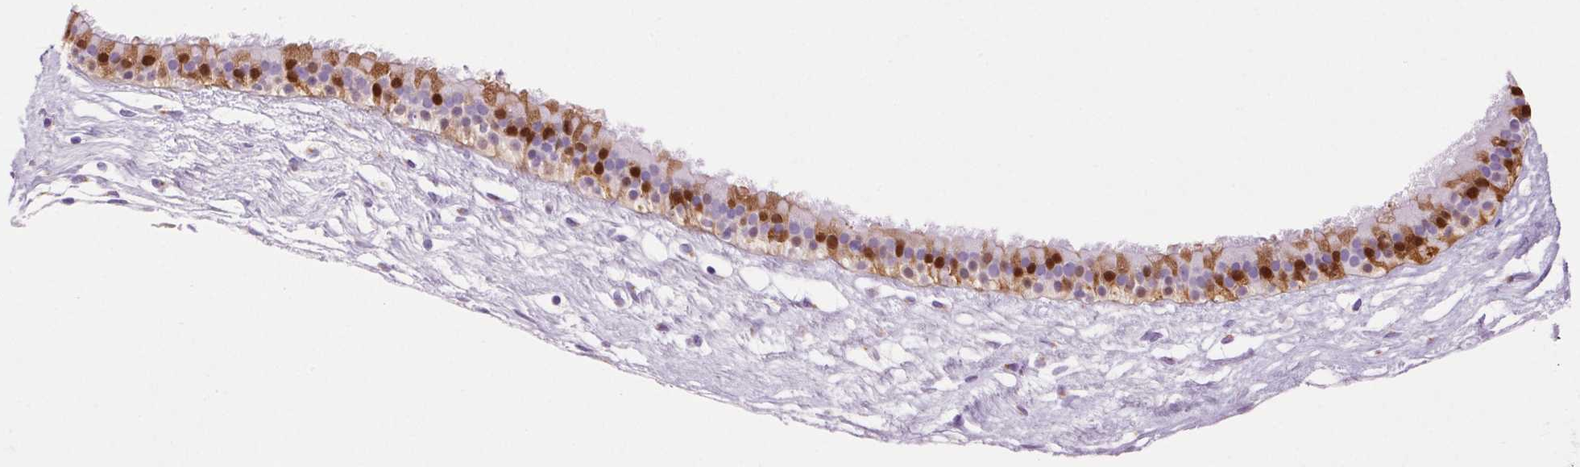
{"staining": {"intensity": "strong", "quantity": "25%-75%", "location": "cytoplasmic/membranous,nuclear"}, "tissue": "nasopharynx", "cell_type": "Respiratory epithelial cells", "image_type": "normal", "snomed": [{"axis": "morphology", "description": "Normal tissue, NOS"}, {"axis": "topography", "description": "Nasopharynx"}], "caption": "IHC histopathology image of unremarkable nasopharynx stained for a protein (brown), which demonstrates high levels of strong cytoplasmic/membranous,nuclear expression in approximately 25%-75% of respiratory epithelial cells.", "gene": "SERPINB3", "patient": {"sex": "male", "age": 24}}